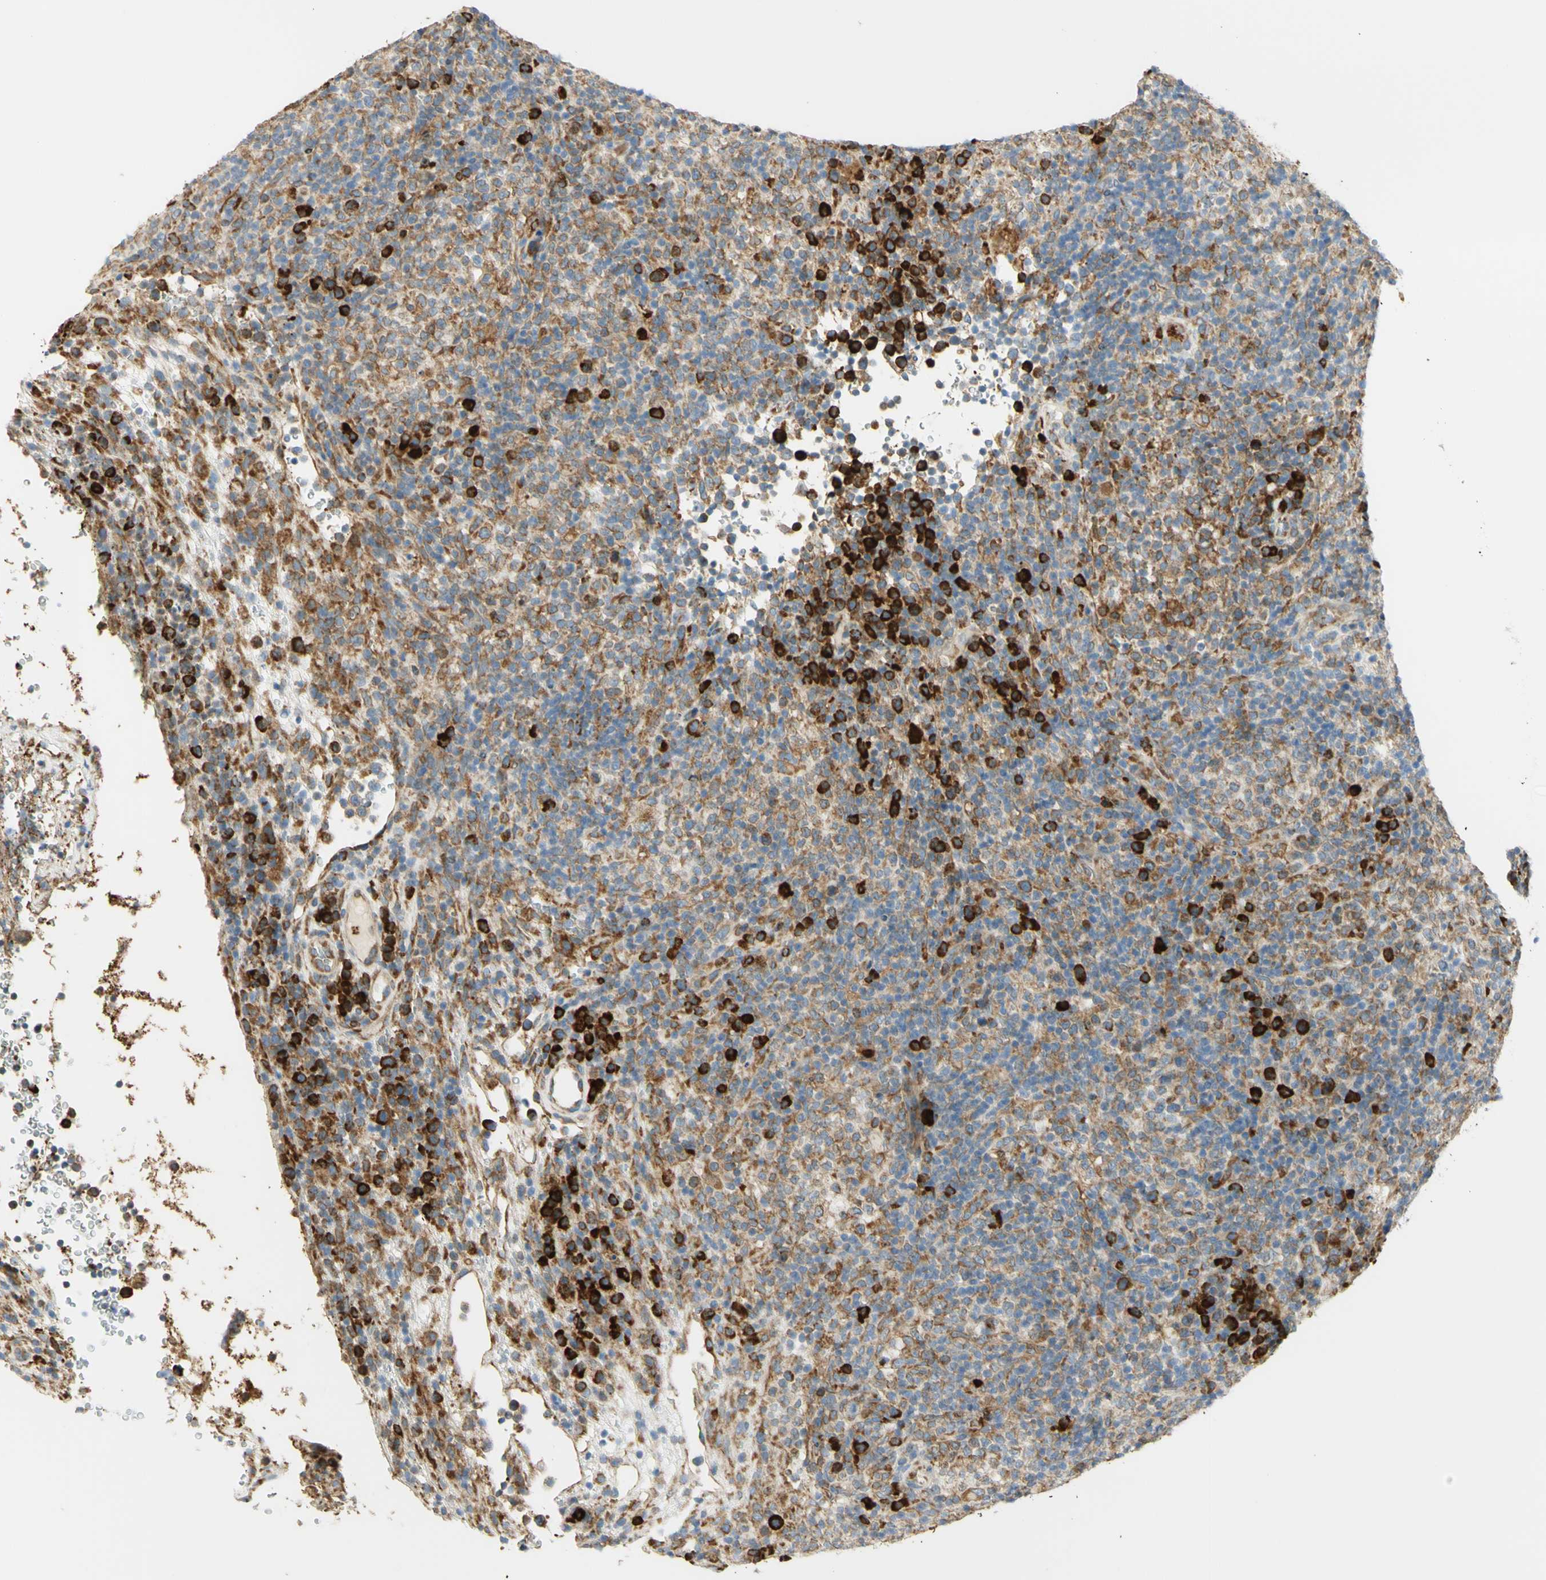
{"staining": {"intensity": "moderate", "quantity": ">75%", "location": "cytoplasmic/membranous"}, "tissue": "lymphoma", "cell_type": "Tumor cells", "image_type": "cancer", "snomed": [{"axis": "morphology", "description": "Malignant lymphoma, non-Hodgkin's type, High grade"}, {"axis": "topography", "description": "Lymph node"}], "caption": "A brown stain labels moderate cytoplasmic/membranous positivity of a protein in human lymphoma tumor cells. (DAB (3,3'-diaminobenzidine) = brown stain, brightfield microscopy at high magnification).", "gene": "MANF", "patient": {"sex": "female", "age": 76}}